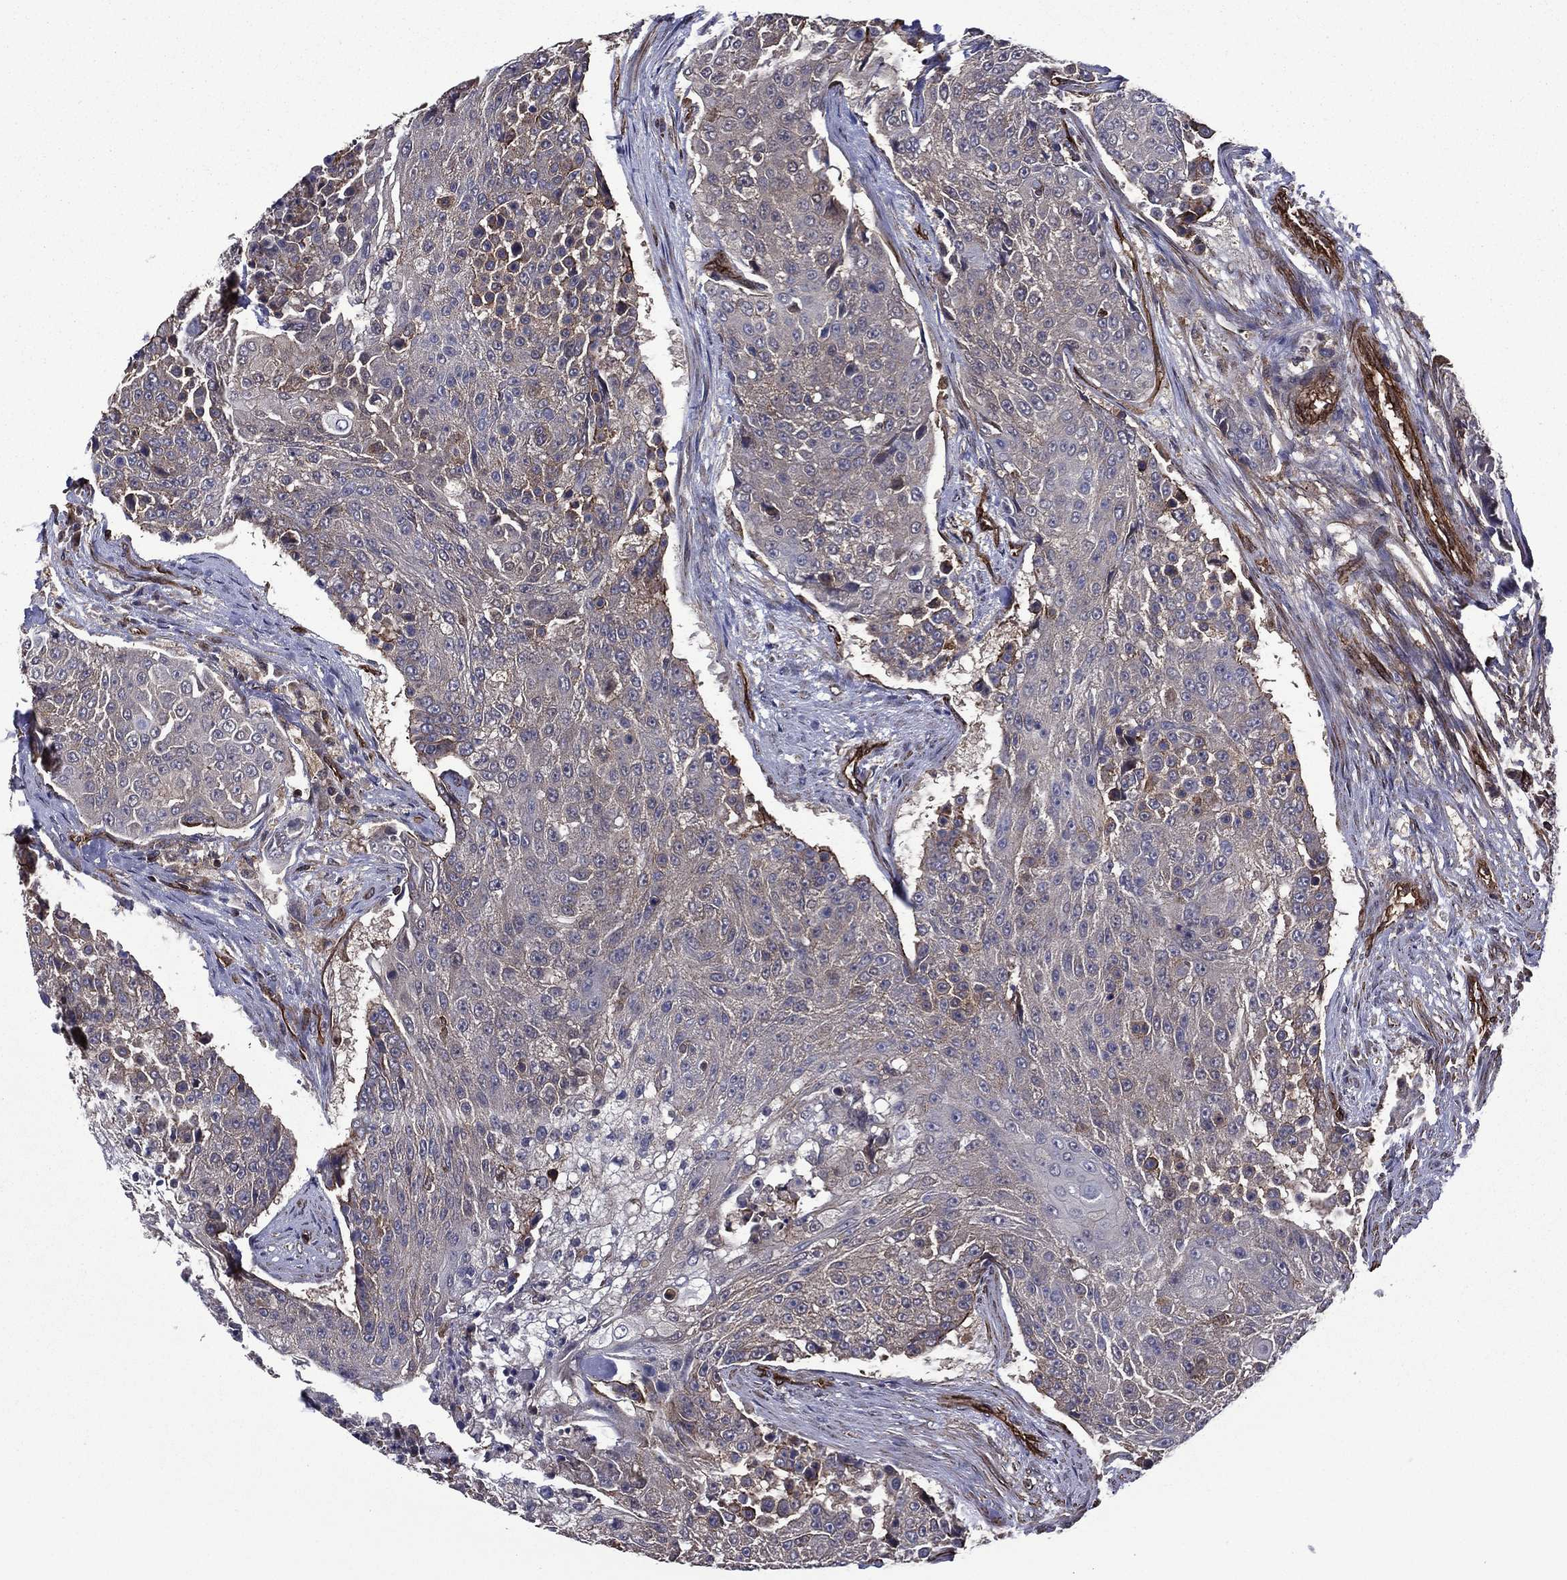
{"staining": {"intensity": "negative", "quantity": "none", "location": "none"}, "tissue": "urothelial cancer", "cell_type": "Tumor cells", "image_type": "cancer", "snomed": [{"axis": "morphology", "description": "Urothelial carcinoma, High grade"}, {"axis": "topography", "description": "Urinary bladder"}], "caption": "DAB immunohistochemical staining of urothelial cancer demonstrates no significant positivity in tumor cells. (Brightfield microscopy of DAB immunohistochemistry (IHC) at high magnification).", "gene": "PLPP3", "patient": {"sex": "female", "age": 63}}